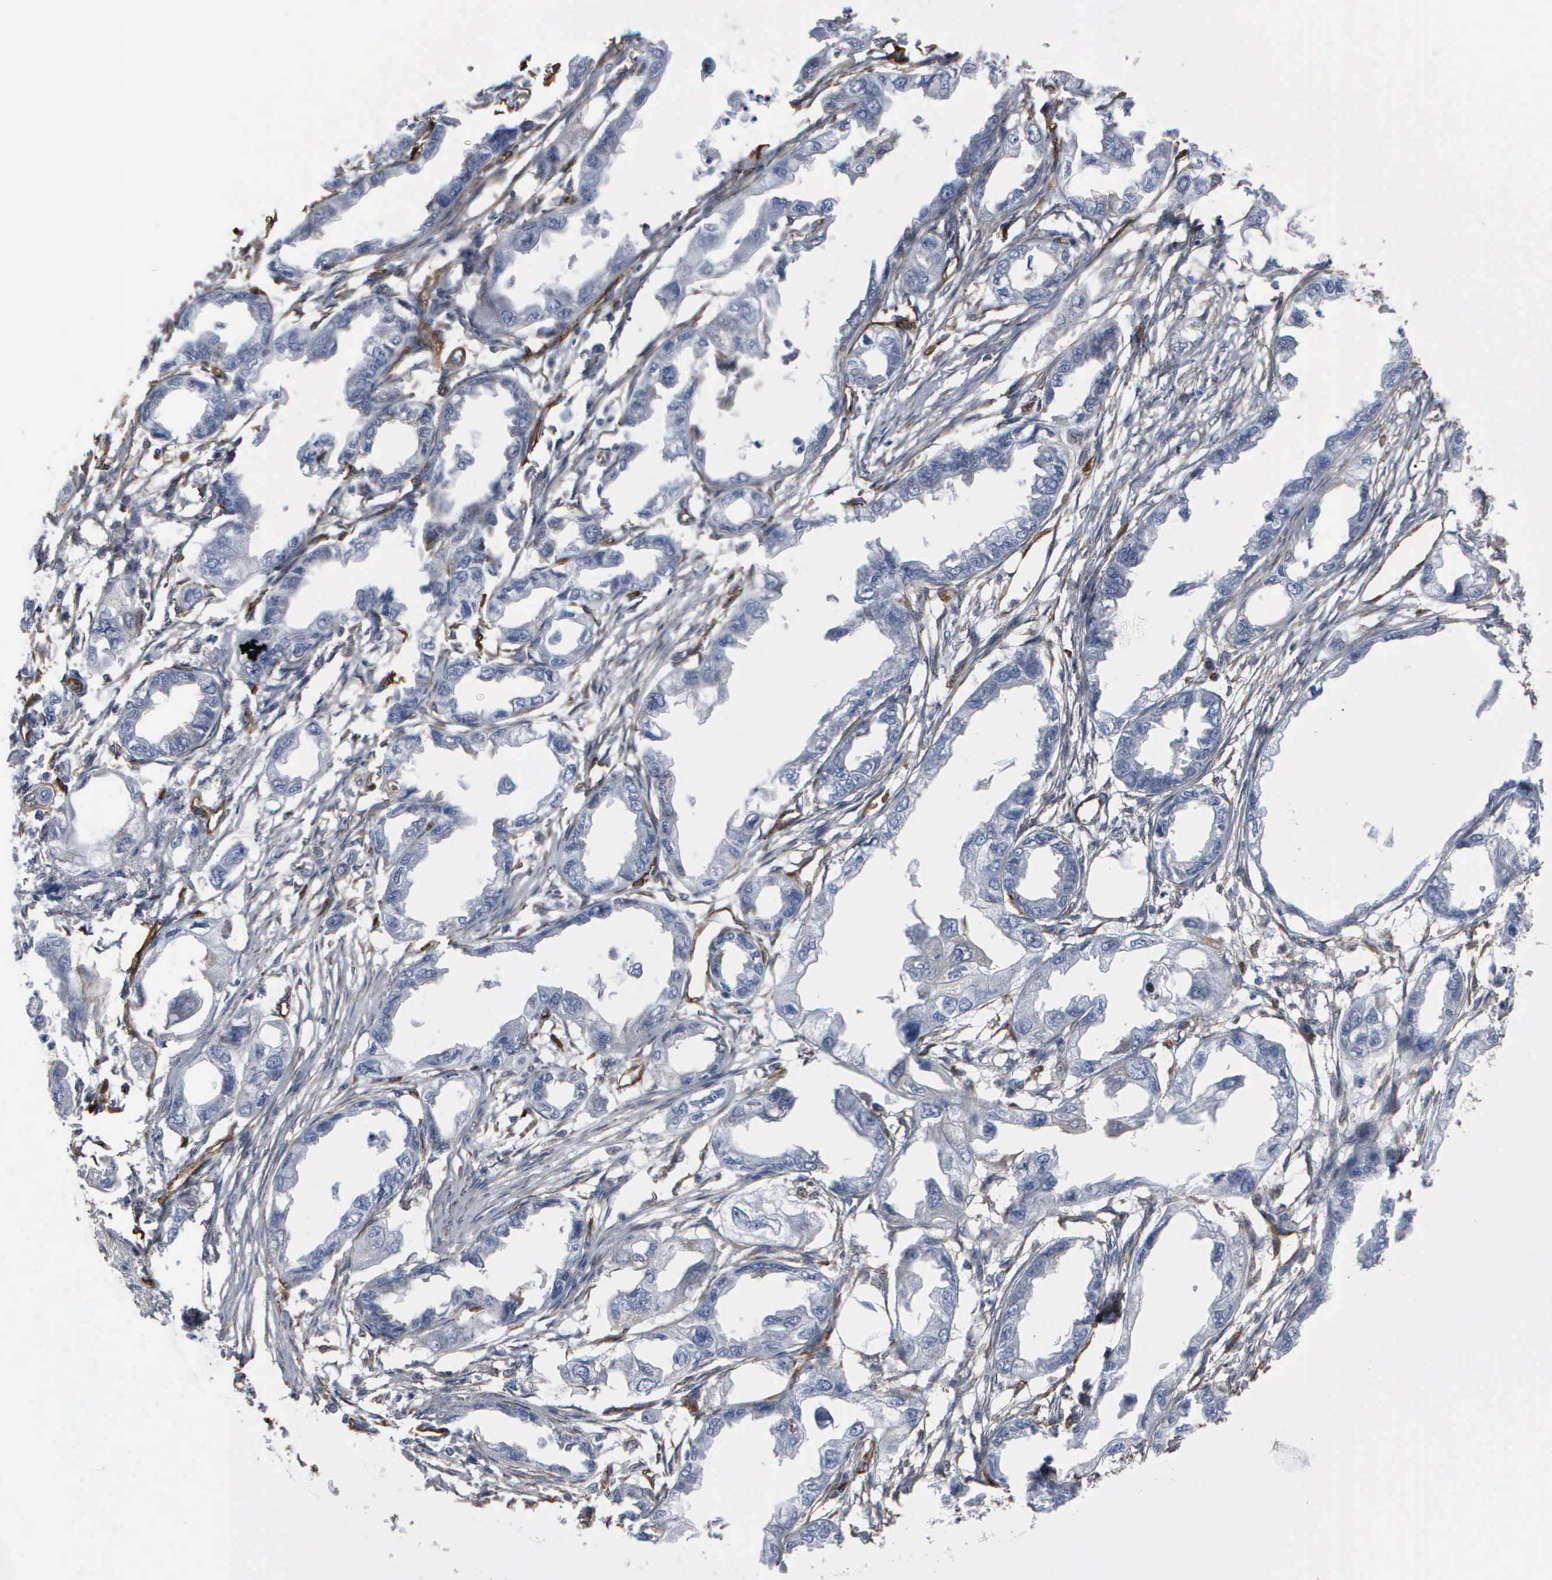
{"staining": {"intensity": "negative", "quantity": "none", "location": "none"}, "tissue": "endometrial cancer", "cell_type": "Tumor cells", "image_type": "cancer", "snomed": [{"axis": "morphology", "description": "Adenocarcinoma, NOS"}, {"axis": "topography", "description": "Endometrium"}], "caption": "Tumor cells are negative for protein expression in human endometrial adenocarcinoma.", "gene": "FSCN1", "patient": {"sex": "female", "age": 67}}